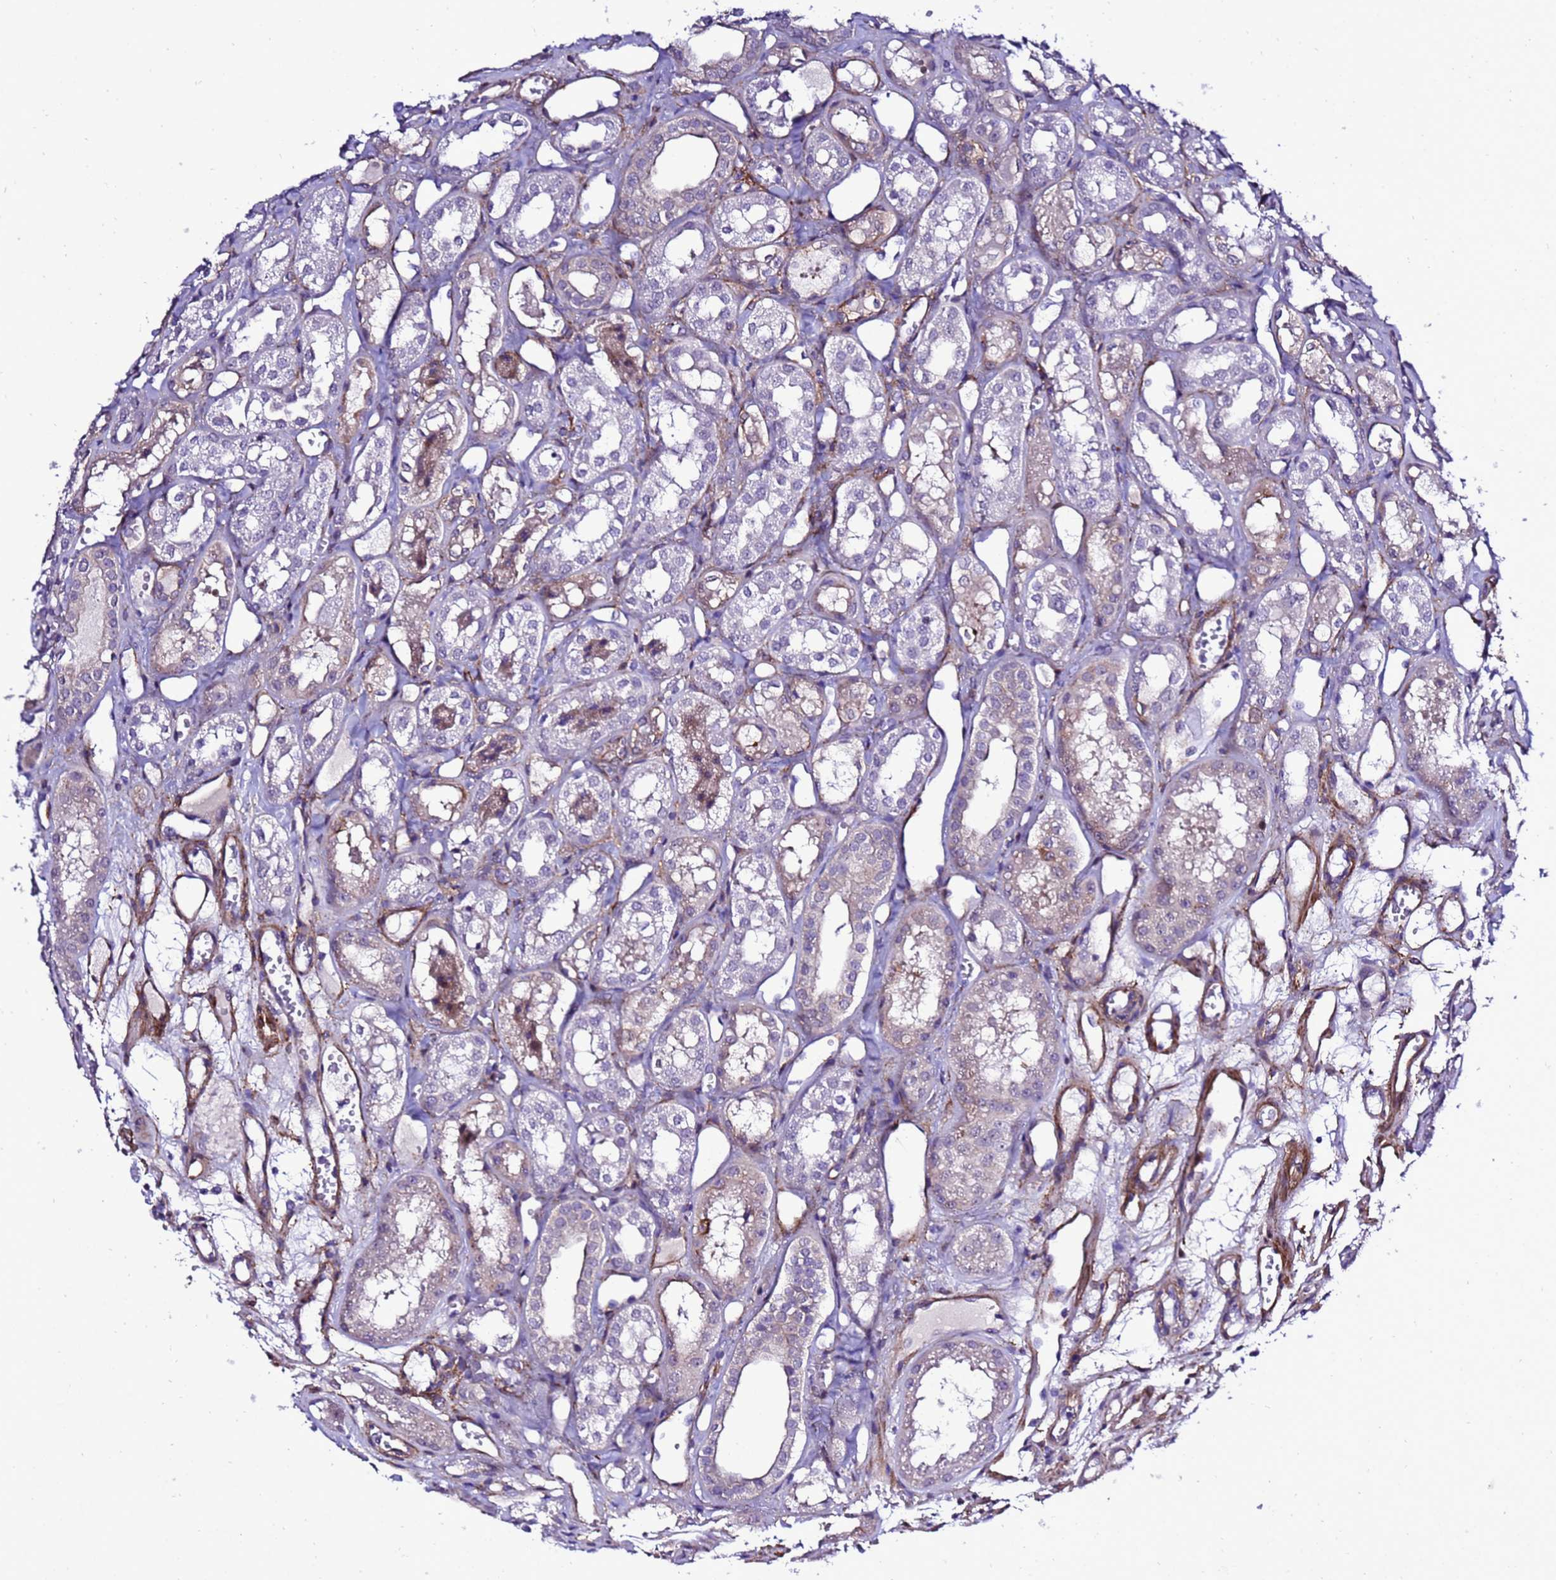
{"staining": {"intensity": "moderate", "quantity": "<25%", "location": "cytoplasmic/membranous"}, "tissue": "kidney", "cell_type": "Cells in glomeruli", "image_type": "normal", "snomed": [{"axis": "morphology", "description": "Normal tissue, NOS"}, {"axis": "topography", "description": "Kidney"}], "caption": "Immunohistochemistry (IHC) of normal human kidney demonstrates low levels of moderate cytoplasmic/membranous positivity in about <25% of cells in glomeruli.", "gene": "GZF1", "patient": {"sex": "male", "age": 16}}